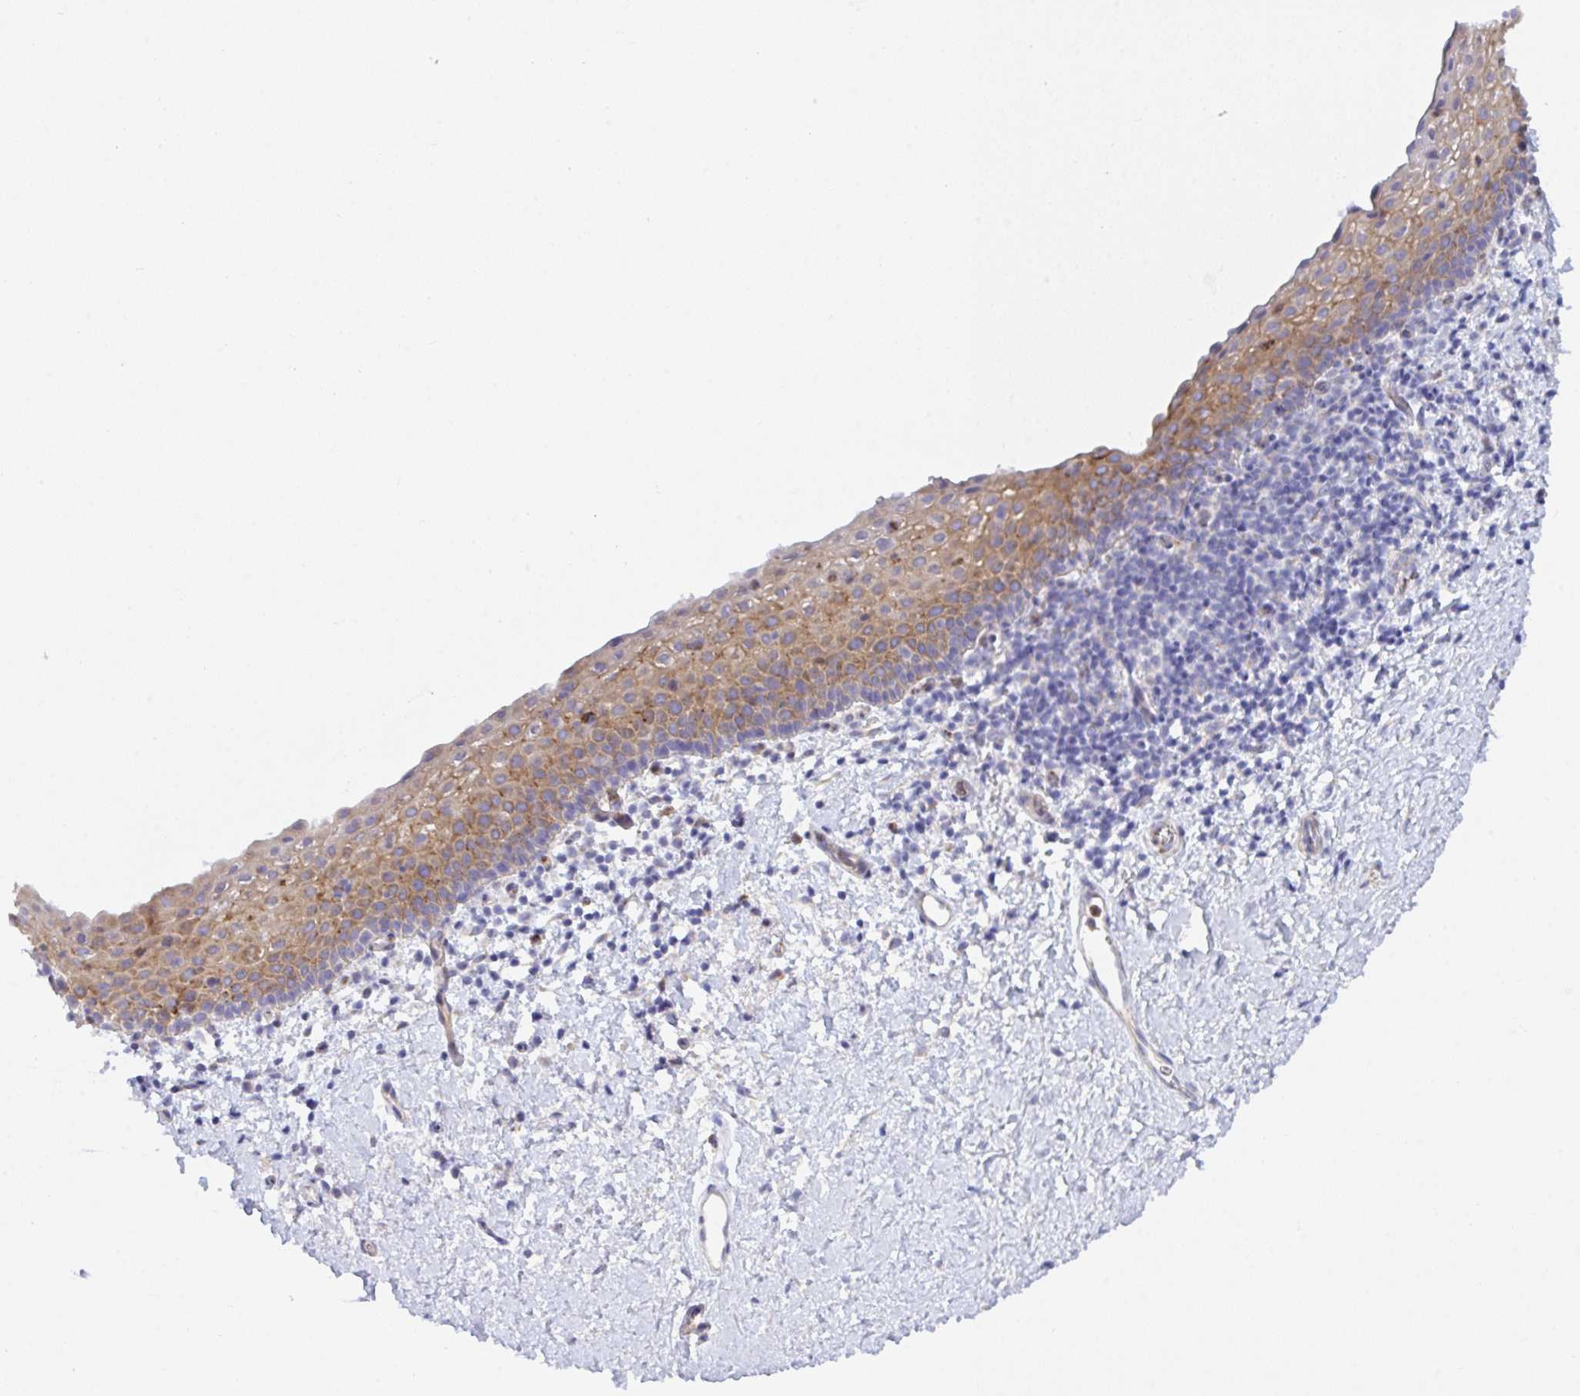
{"staining": {"intensity": "moderate", "quantity": "25%-75%", "location": "cytoplasmic/membranous"}, "tissue": "vagina", "cell_type": "Squamous epithelial cells", "image_type": "normal", "snomed": [{"axis": "morphology", "description": "Normal tissue, NOS"}, {"axis": "topography", "description": "Vagina"}], "caption": "The immunohistochemical stain labels moderate cytoplasmic/membranous expression in squamous epithelial cells of benign vagina.", "gene": "CEP170B", "patient": {"sex": "female", "age": 61}}